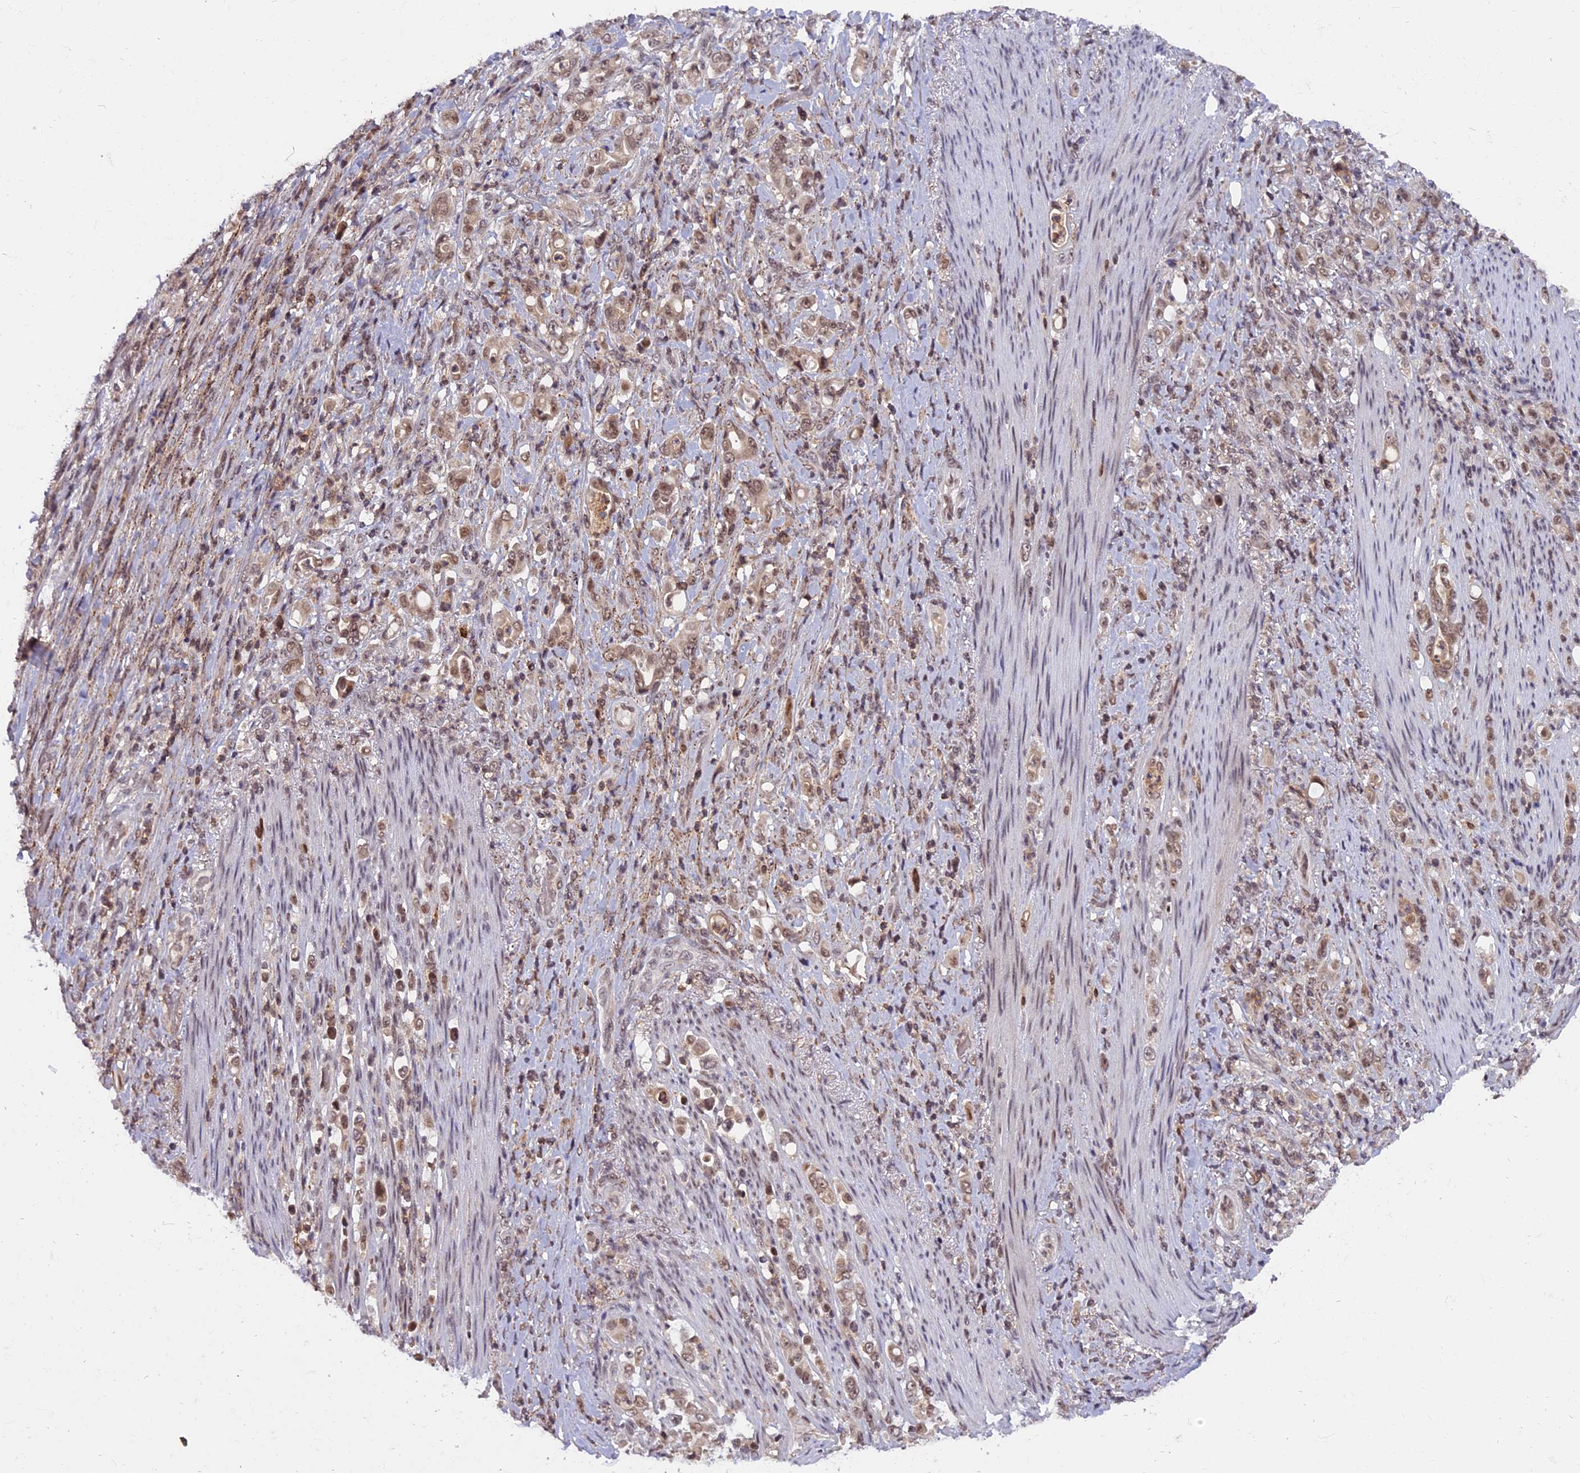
{"staining": {"intensity": "moderate", "quantity": ">75%", "location": "nuclear"}, "tissue": "stomach cancer", "cell_type": "Tumor cells", "image_type": "cancer", "snomed": [{"axis": "morphology", "description": "Normal tissue, NOS"}, {"axis": "morphology", "description": "Adenocarcinoma, NOS"}, {"axis": "topography", "description": "Stomach"}], "caption": "Stomach cancer (adenocarcinoma) was stained to show a protein in brown. There is medium levels of moderate nuclear staining in approximately >75% of tumor cells.", "gene": "TADA3", "patient": {"sex": "female", "age": 79}}